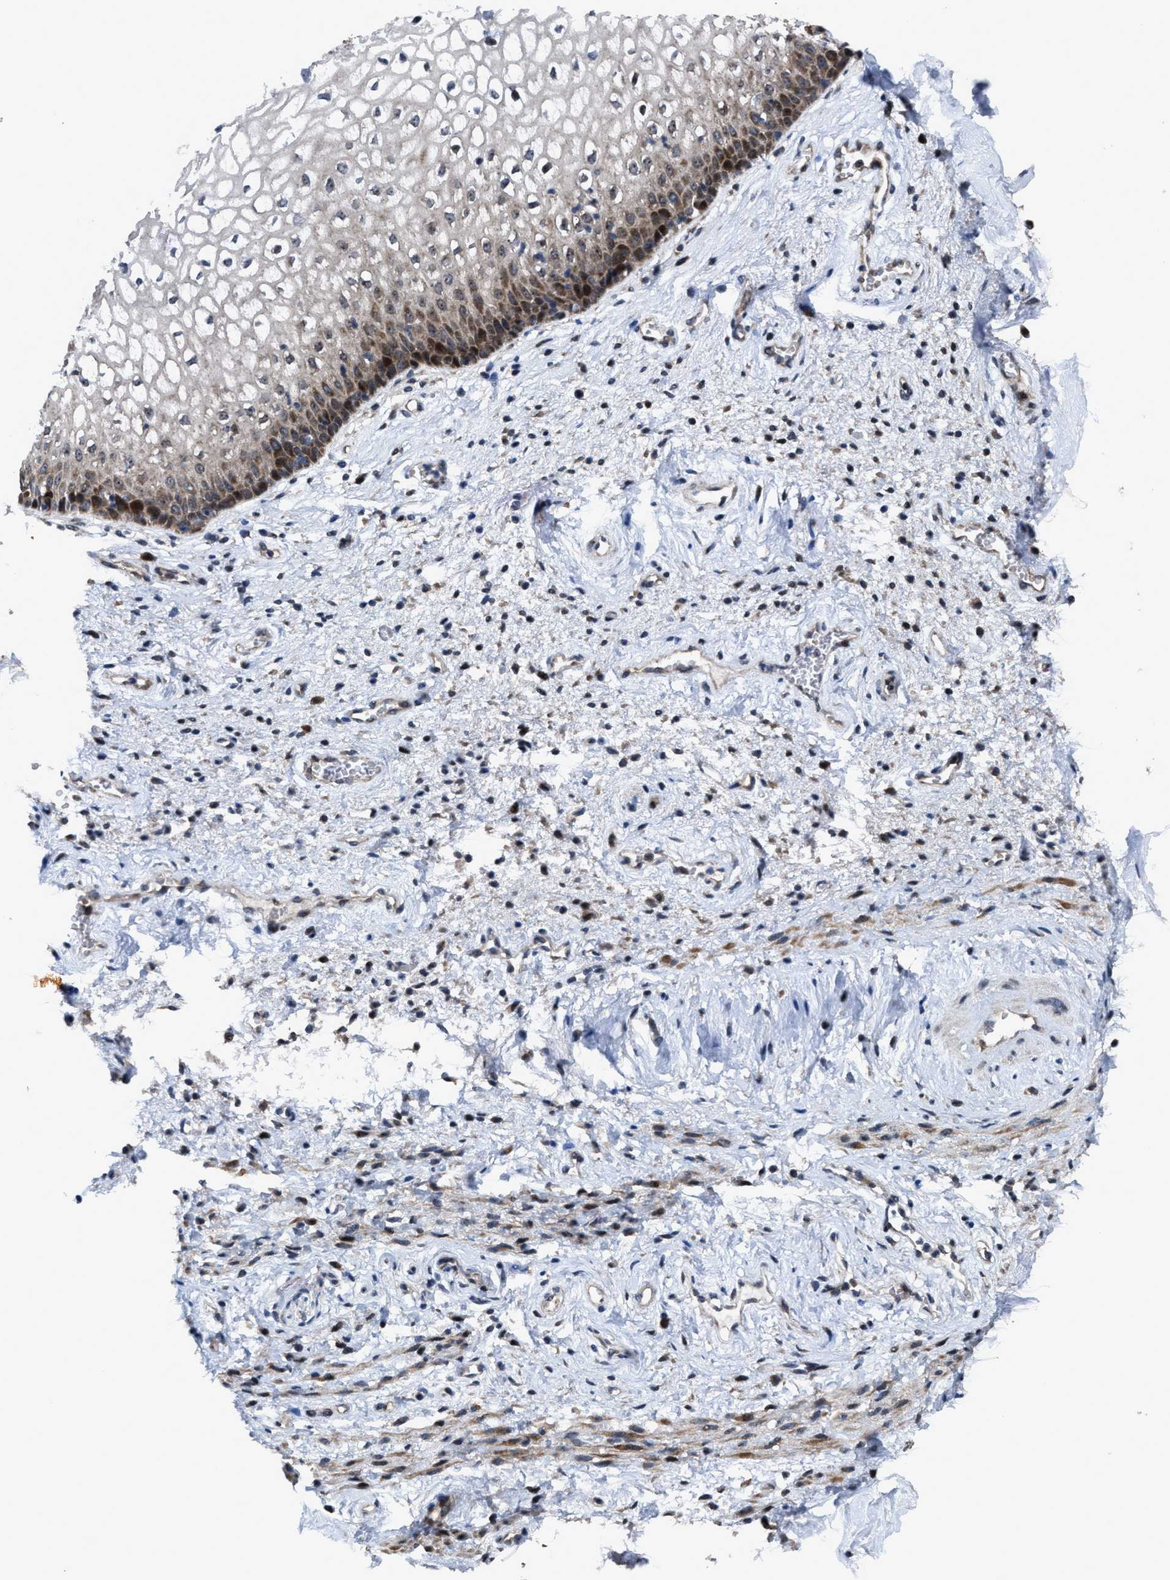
{"staining": {"intensity": "strong", "quantity": "<25%", "location": "cytoplasmic/membranous,nuclear"}, "tissue": "vagina", "cell_type": "Squamous epithelial cells", "image_type": "normal", "snomed": [{"axis": "morphology", "description": "Normal tissue, NOS"}, {"axis": "topography", "description": "Vagina"}], "caption": "Strong cytoplasmic/membranous,nuclear positivity for a protein is seen in approximately <25% of squamous epithelial cells of normal vagina using IHC.", "gene": "HAUS6", "patient": {"sex": "female", "age": 34}}